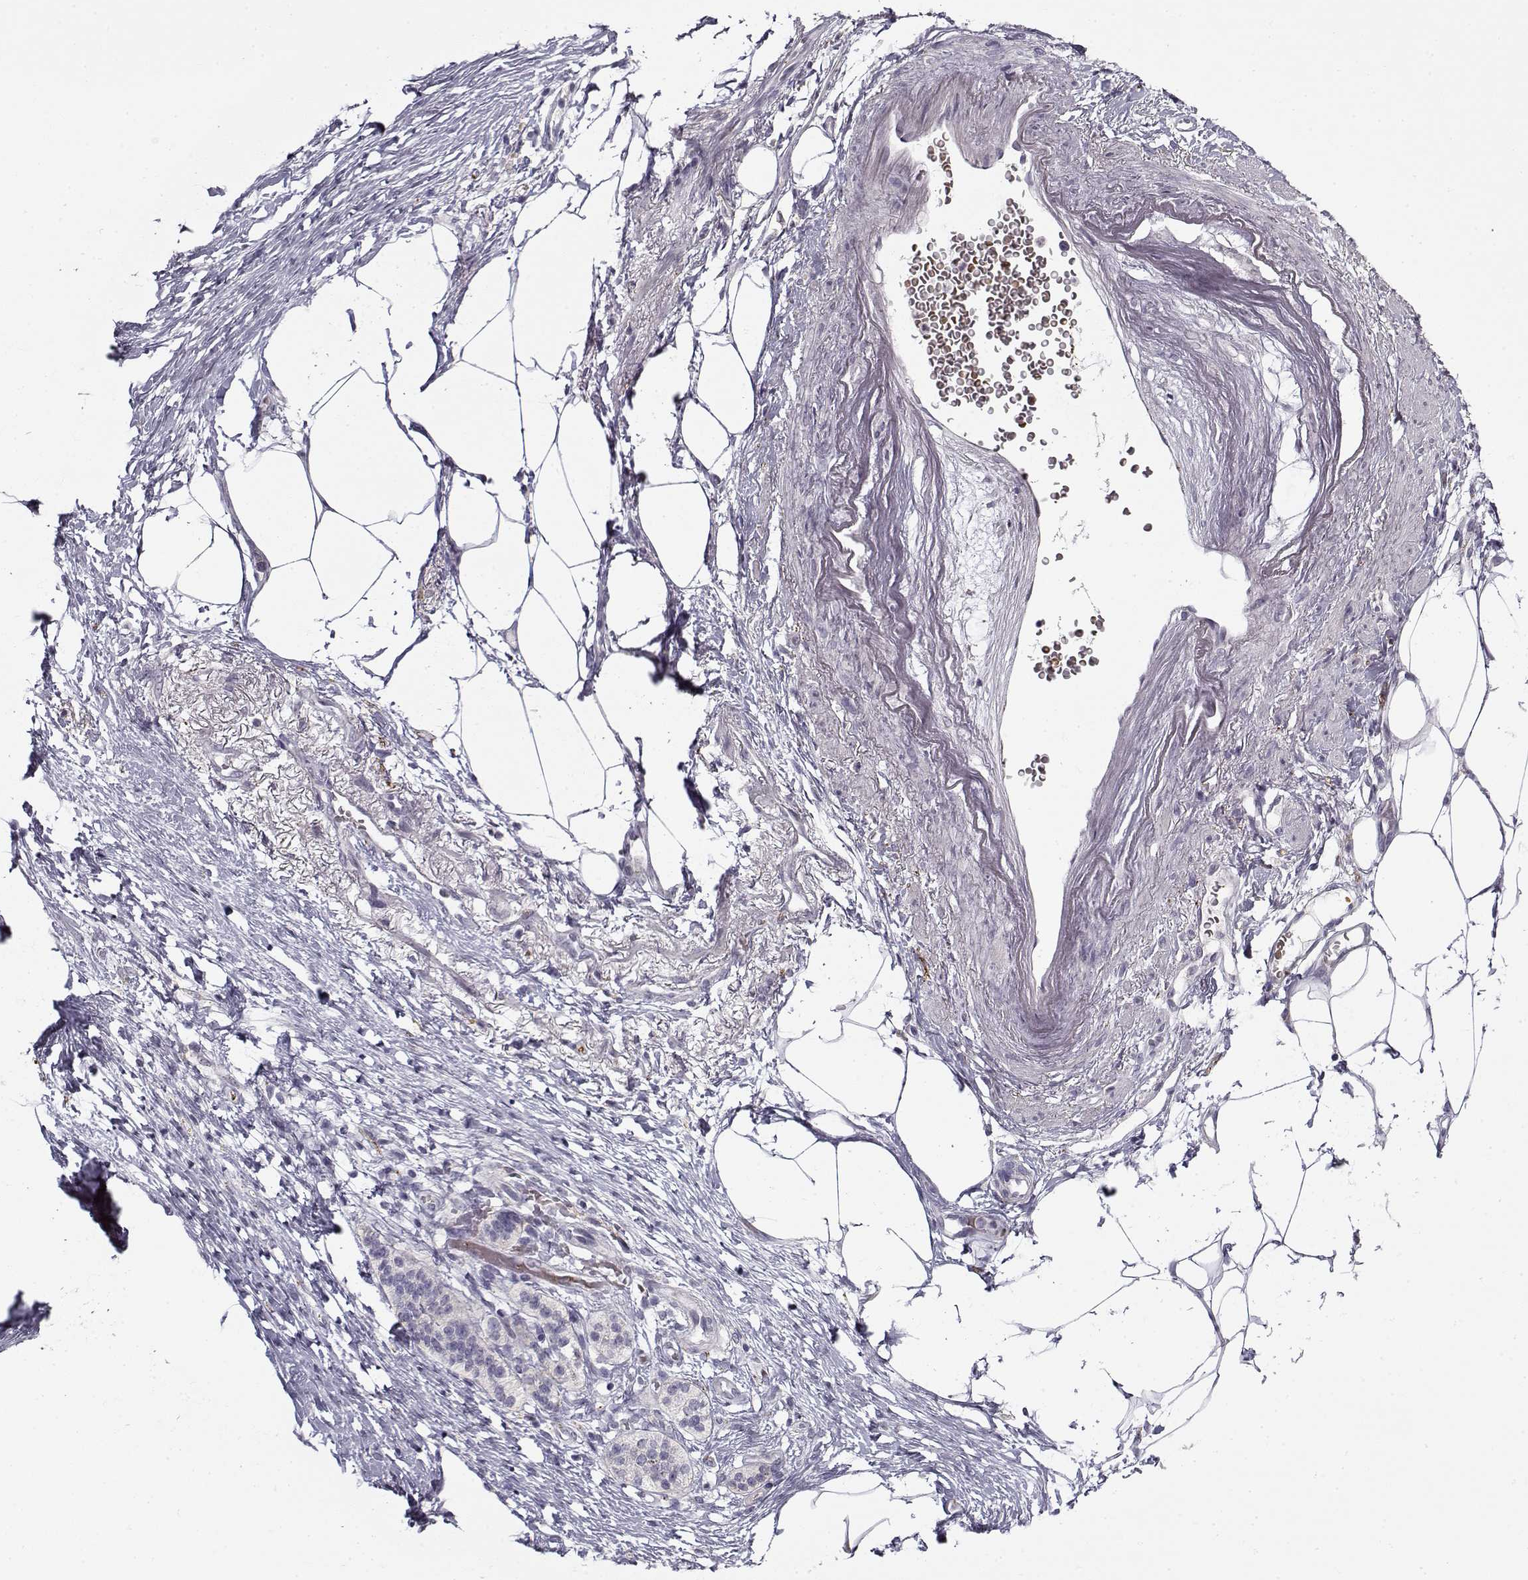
{"staining": {"intensity": "negative", "quantity": "none", "location": "none"}, "tissue": "pancreatic cancer", "cell_type": "Tumor cells", "image_type": "cancer", "snomed": [{"axis": "morphology", "description": "Adenocarcinoma, NOS"}, {"axis": "topography", "description": "Pancreas"}], "caption": "A micrograph of human pancreatic cancer is negative for staining in tumor cells. (Immunohistochemistry, brightfield microscopy, high magnification).", "gene": "SNCA", "patient": {"sex": "female", "age": 72}}